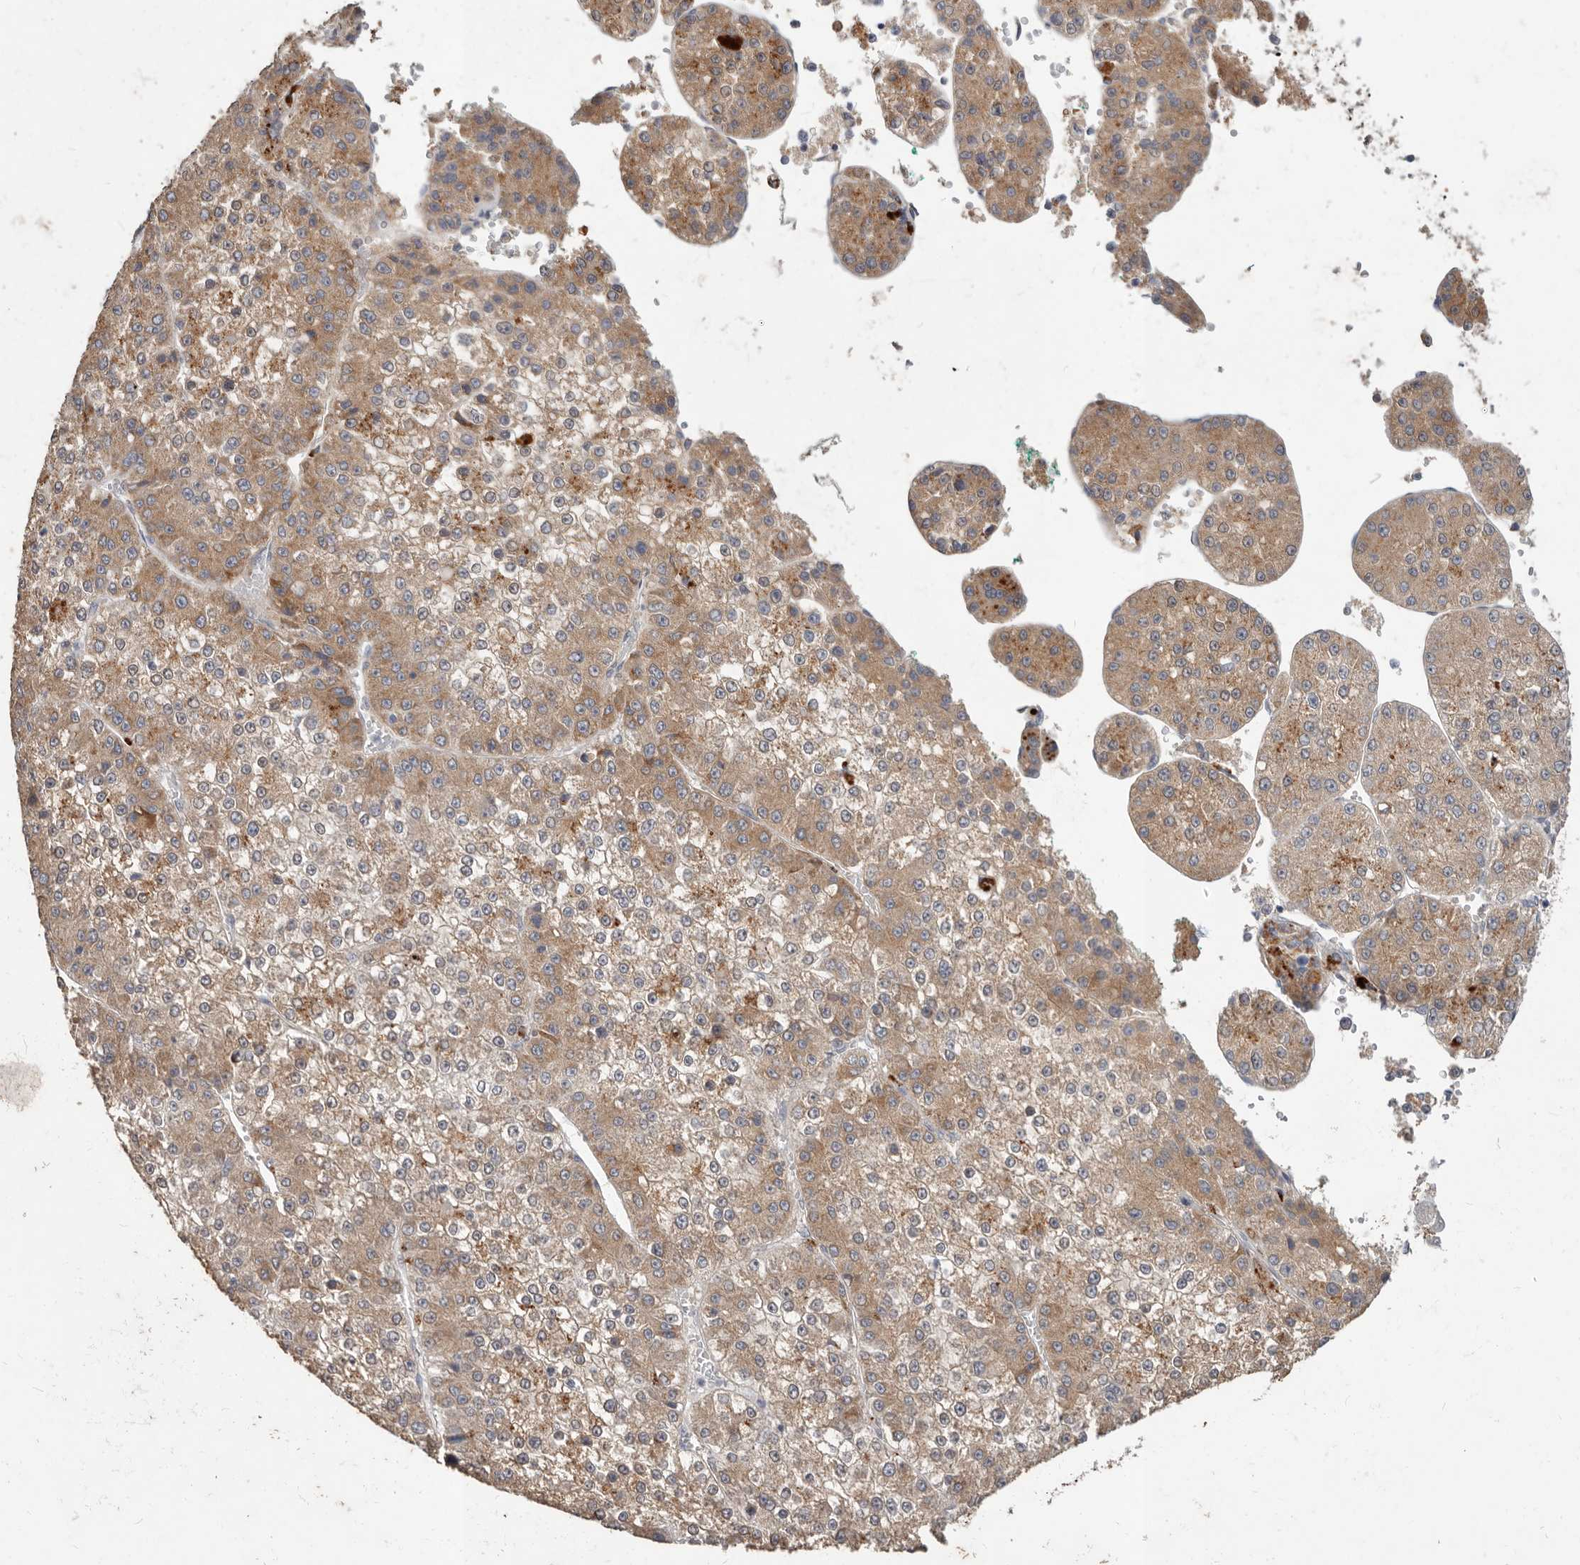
{"staining": {"intensity": "moderate", "quantity": ">75%", "location": "cytoplasmic/membranous"}, "tissue": "liver cancer", "cell_type": "Tumor cells", "image_type": "cancer", "snomed": [{"axis": "morphology", "description": "Carcinoma, Hepatocellular, NOS"}, {"axis": "topography", "description": "Liver"}], "caption": "Moderate cytoplasmic/membranous staining is seen in about >75% of tumor cells in liver cancer (hepatocellular carcinoma).", "gene": "WDR77", "patient": {"sex": "female", "age": 73}}